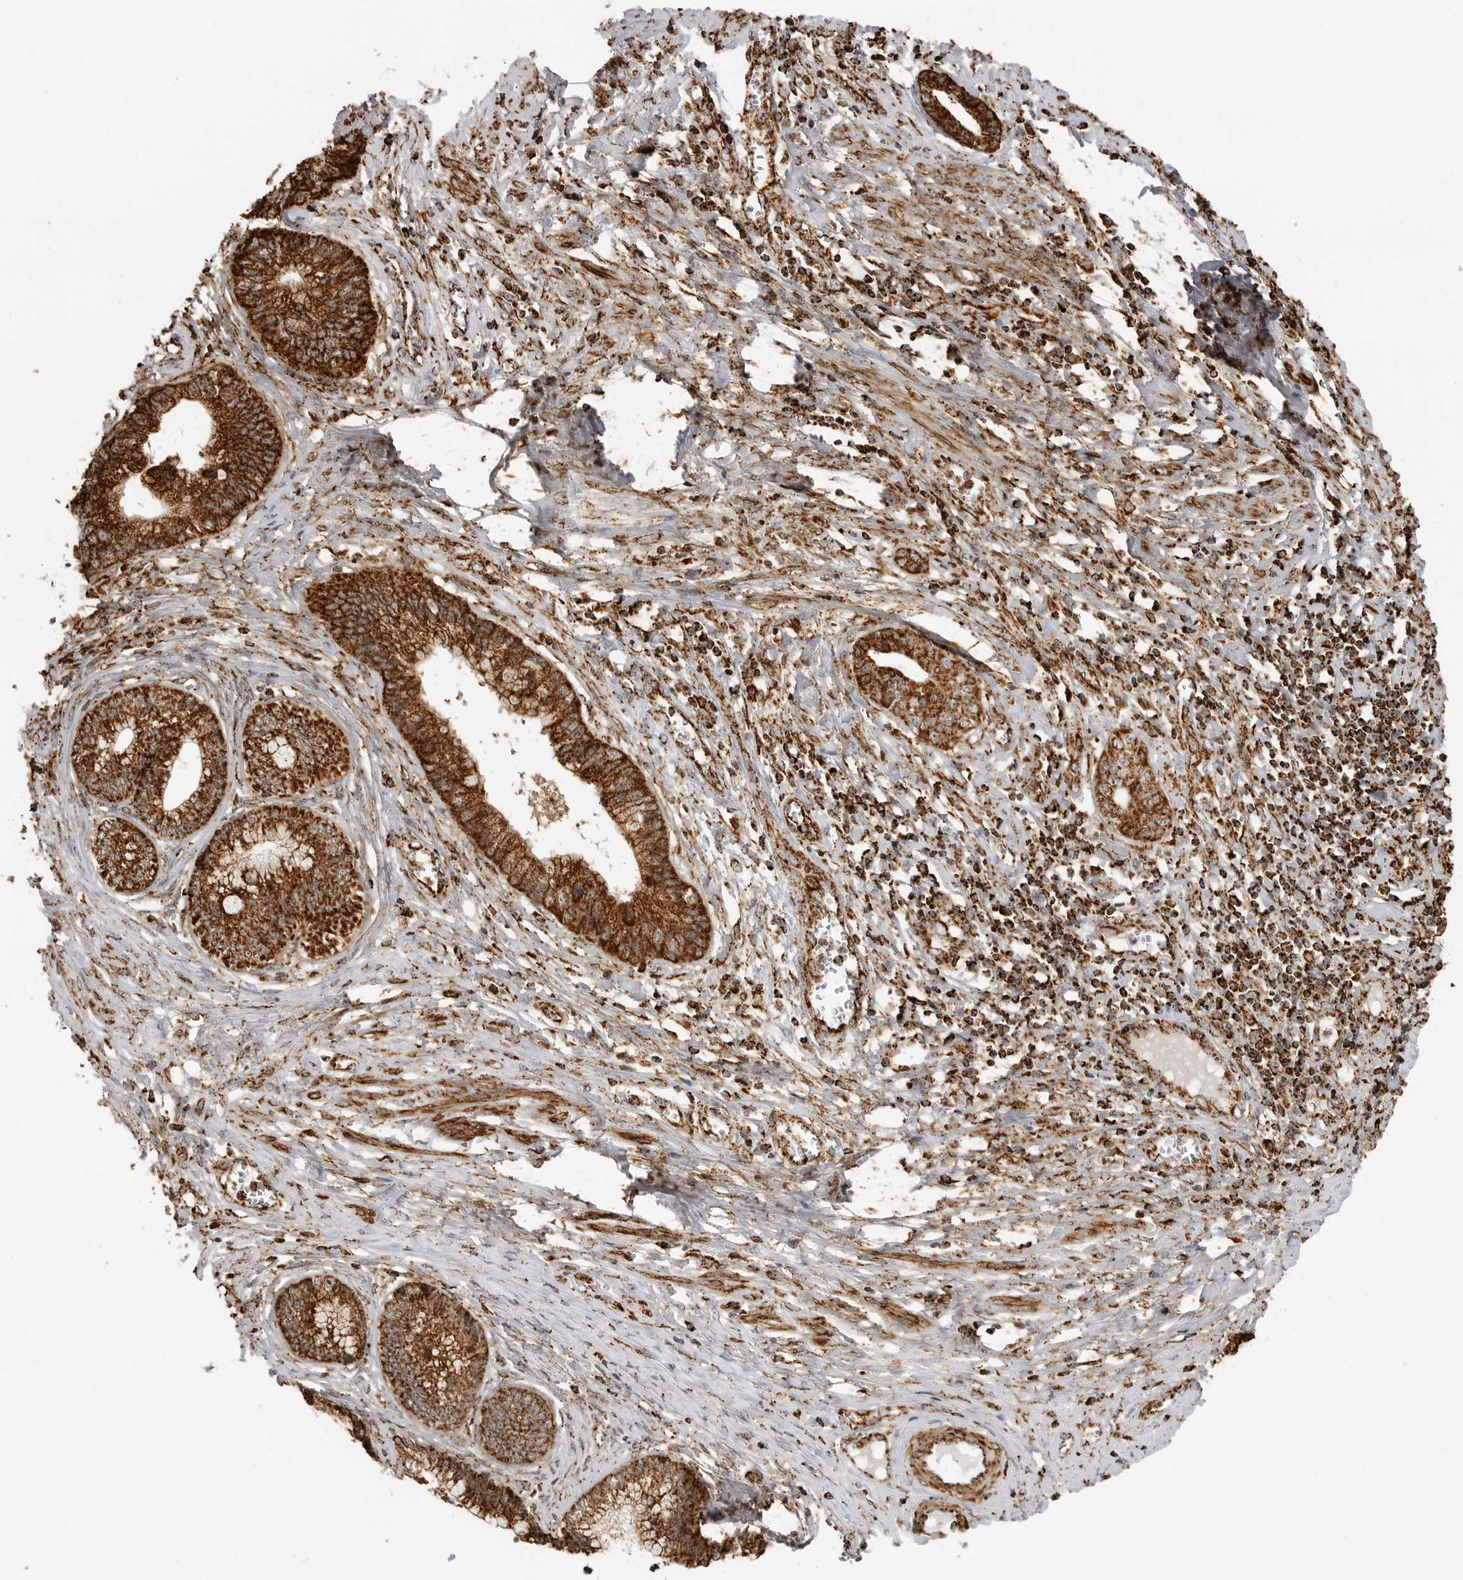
{"staining": {"intensity": "strong", "quantity": ">75%", "location": "cytoplasmic/membranous"}, "tissue": "cervical cancer", "cell_type": "Tumor cells", "image_type": "cancer", "snomed": [{"axis": "morphology", "description": "Adenocarcinoma, NOS"}, {"axis": "topography", "description": "Cervix"}], "caption": "Cervical cancer (adenocarcinoma) stained with immunohistochemistry (IHC) shows strong cytoplasmic/membranous positivity in about >75% of tumor cells. (brown staining indicates protein expression, while blue staining denotes nuclei).", "gene": "BMP2K", "patient": {"sex": "female", "age": 44}}